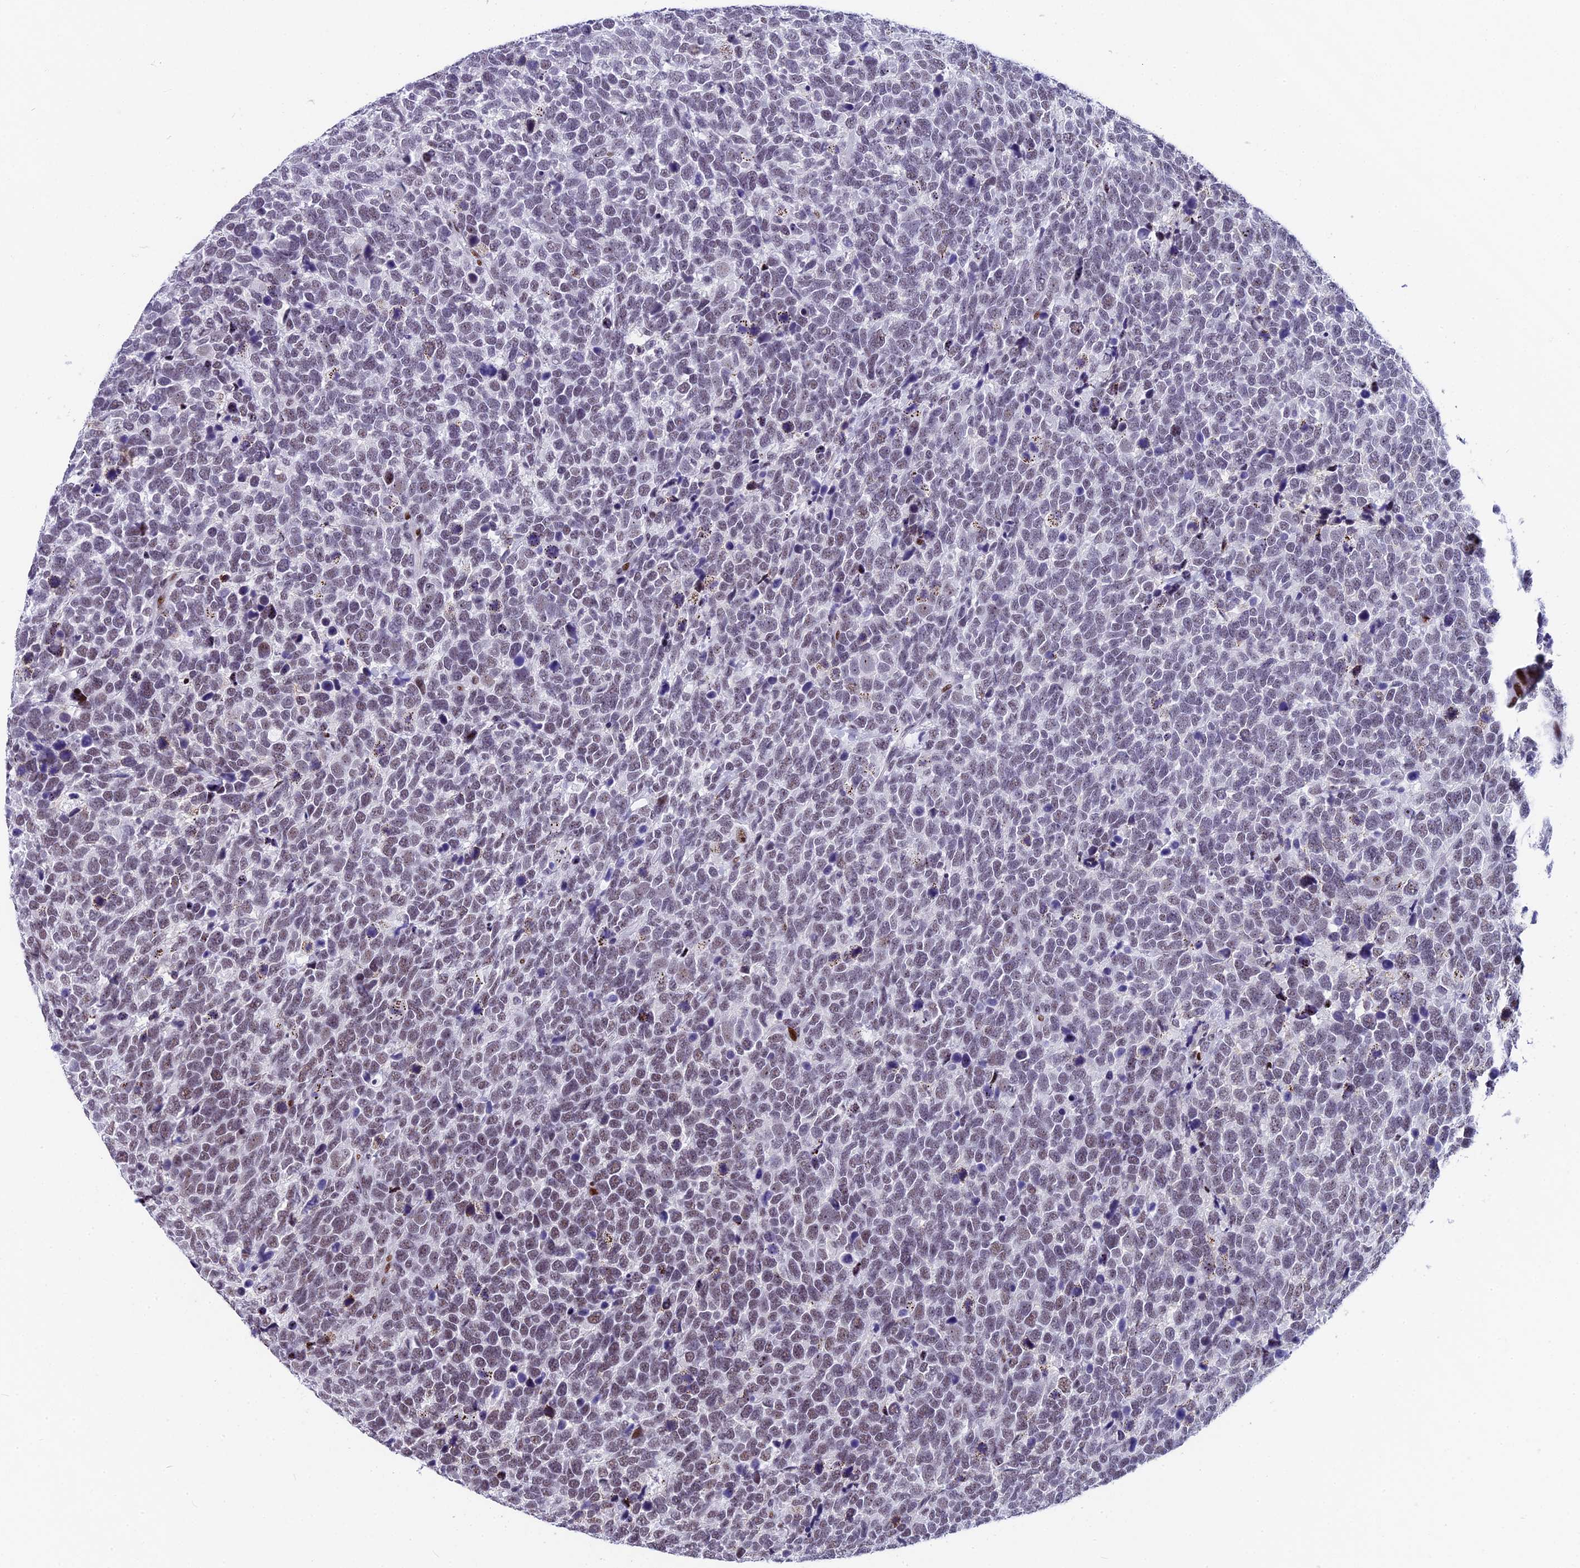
{"staining": {"intensity": "weak", "quantity": "<25%", "location": "nuclear"}, "tissue": "urothelial cancer", "cell_type": "Tumor cells", "image_type": "cancer", "snomed": [{"axis": "morphology", "description": "Urothelial carcinoma, High grade"}, {"axis": "topography", "description": "Urinary bladder"}], "caption": "IHC of human urothelial cancer shows no staining in tumor cells. (Immunohistochemistry (ihc), brightfield microscopy, high magnification).", "gene": "NSA2", "patient": {"sex": "female", "age": 82}}